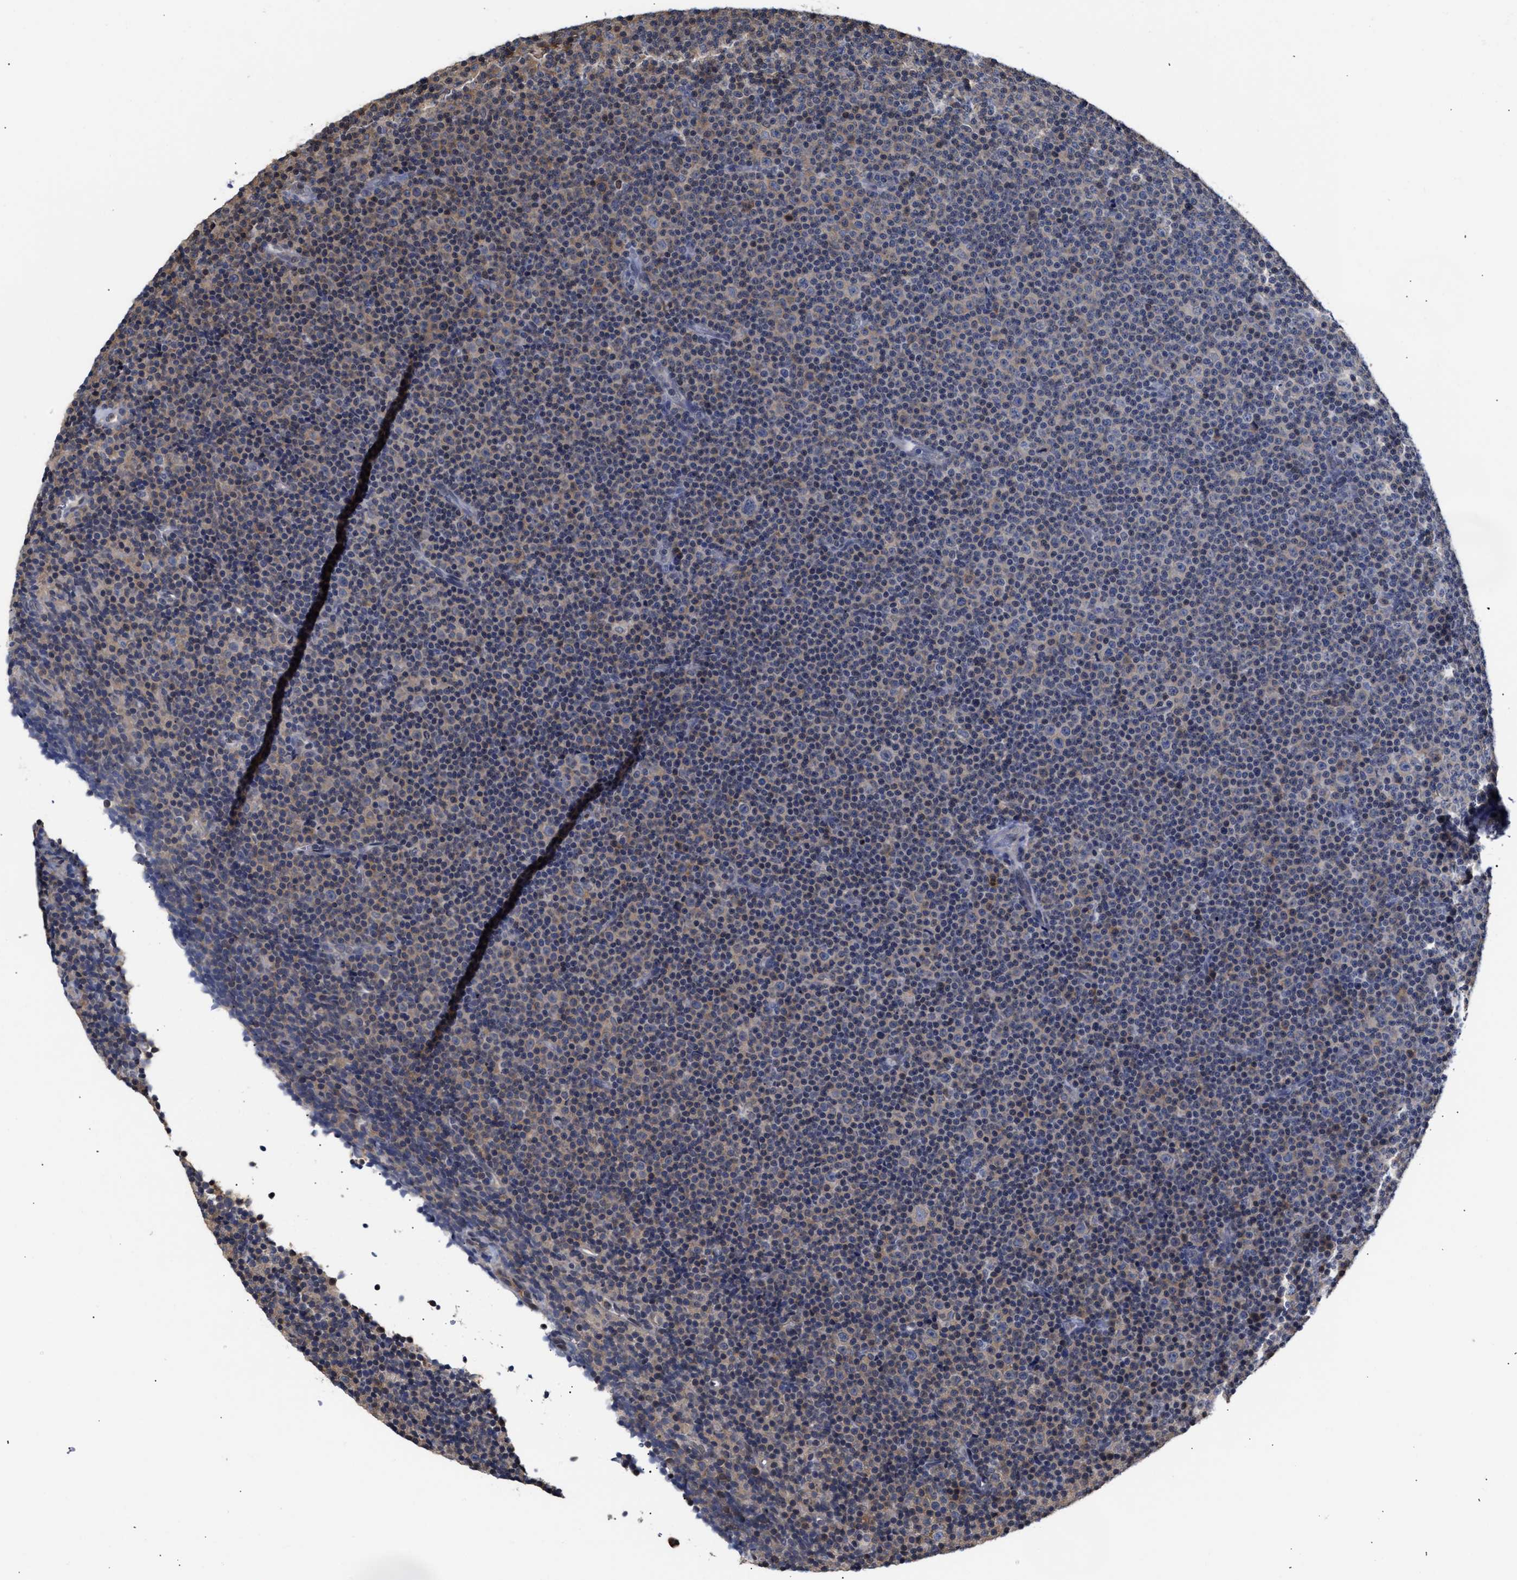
{"staining": {"intensity": "weak", "quantity": "<25%", "location": "cytoplasmic/membranous"}, "tissue": "lymphoma", "cell_type": "Tumor cells", "image_type": "cancer", "snomed": [{"axis": "morphology", "description": "Malignant lymphoma, non-Hodgkin's type, Low grade"}, {"axis": "topography", "description": "Lymph node"}], "caption": "Lymphoma was stained to show a protein in brown. There is no significant staining in tumor cells.", "gene": "KLHDC1", "patient": {"sex": "female", "age": 67}}